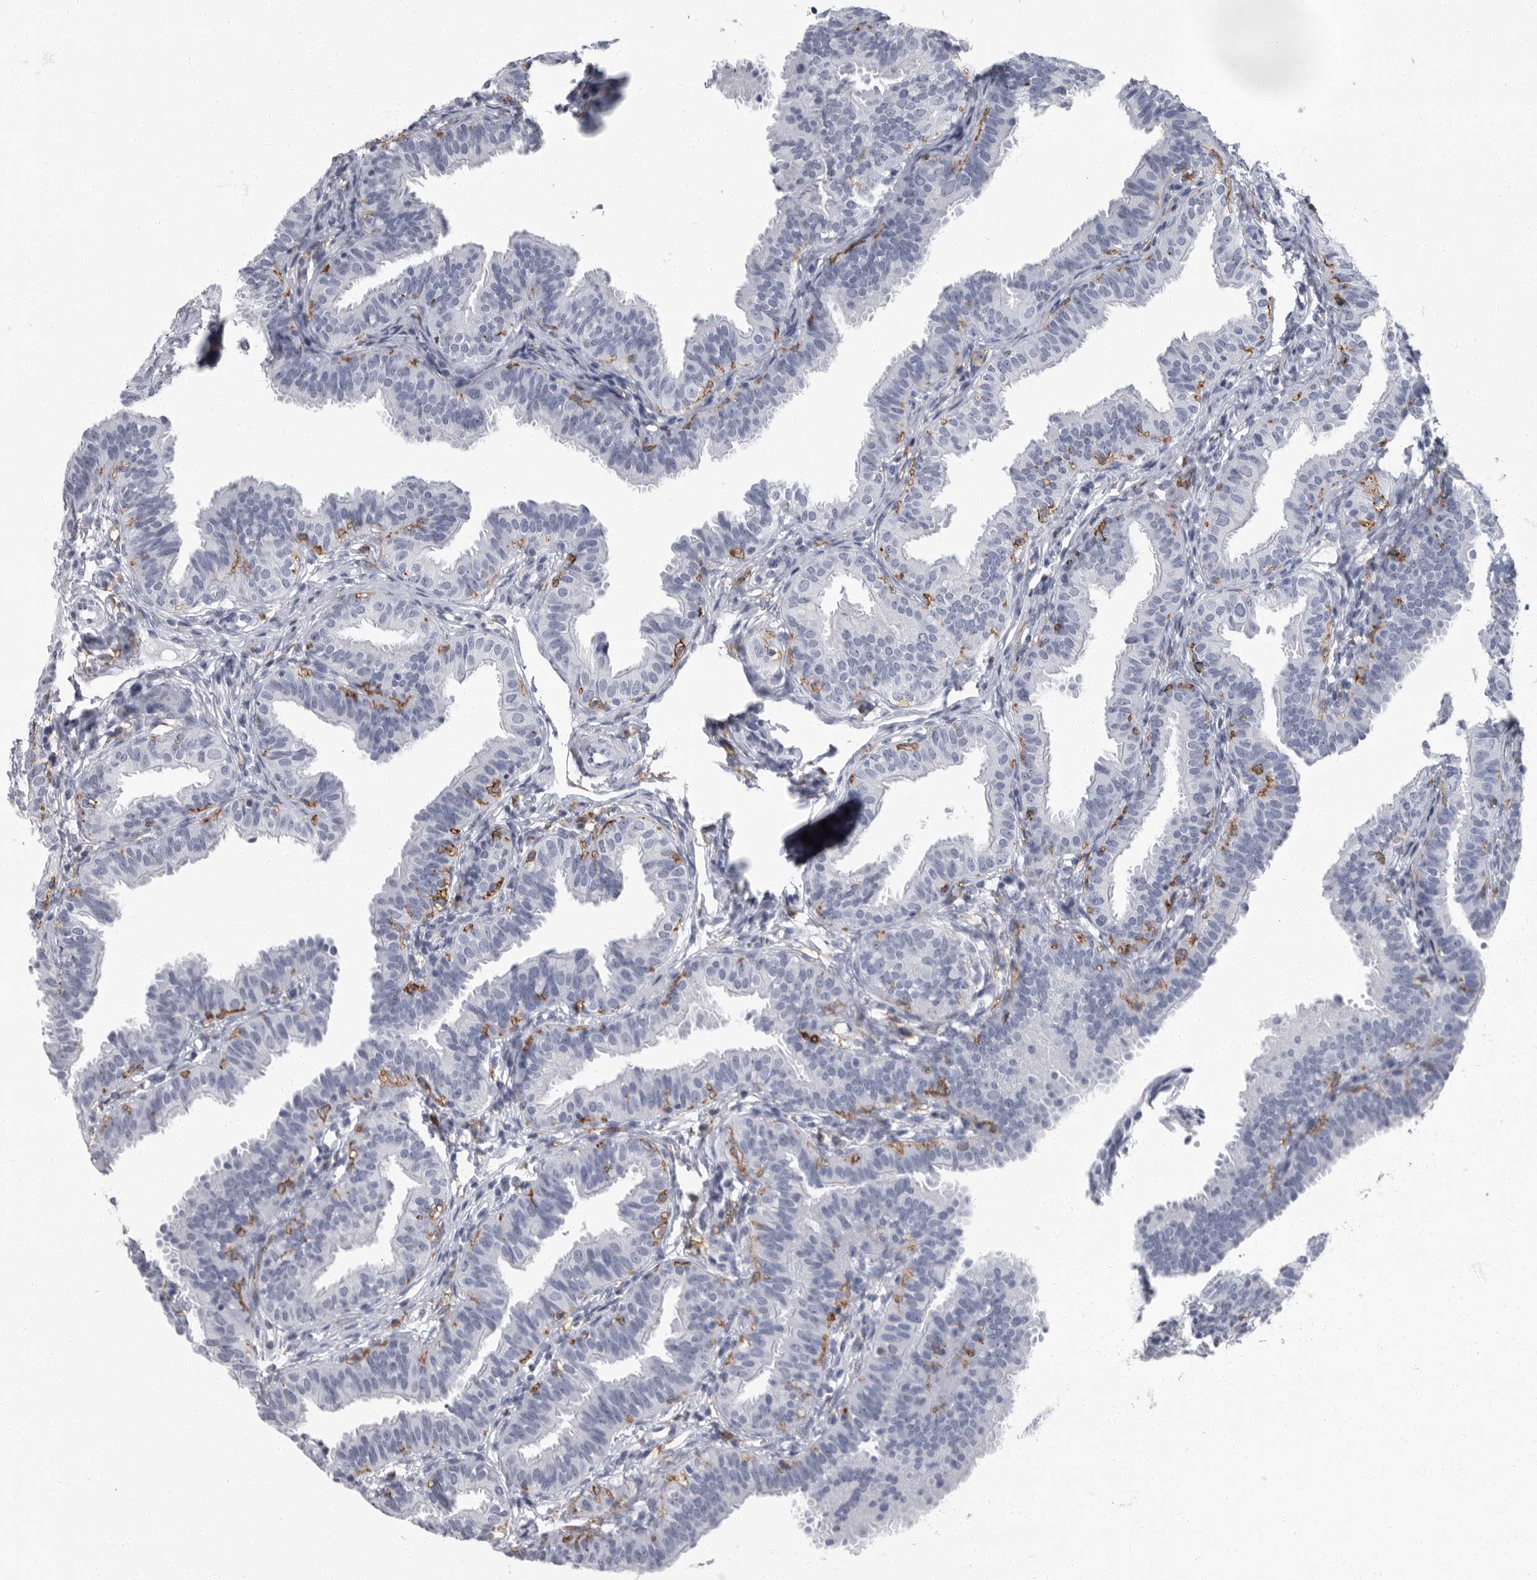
{"staining": {"intensity": "negative", "quantity": "none", "location": "none"}, "tissue": "fallopian tube", "cell_type": "Glandular cells", "image_type": "normal", "snomed": [{"axis": "morphology", "description": "Normal tissue, NOS"}, {"axis": "topography", "description": "Fallopian tube"}], "caption": "The IHC photomicrograph has no significant positivity in glandular cells of fallopian tube. (DAB immunohistochemistry (IHC), high magnification).", "gene": "FCER1G", "patient": {"sex": "female", "age": 35}}